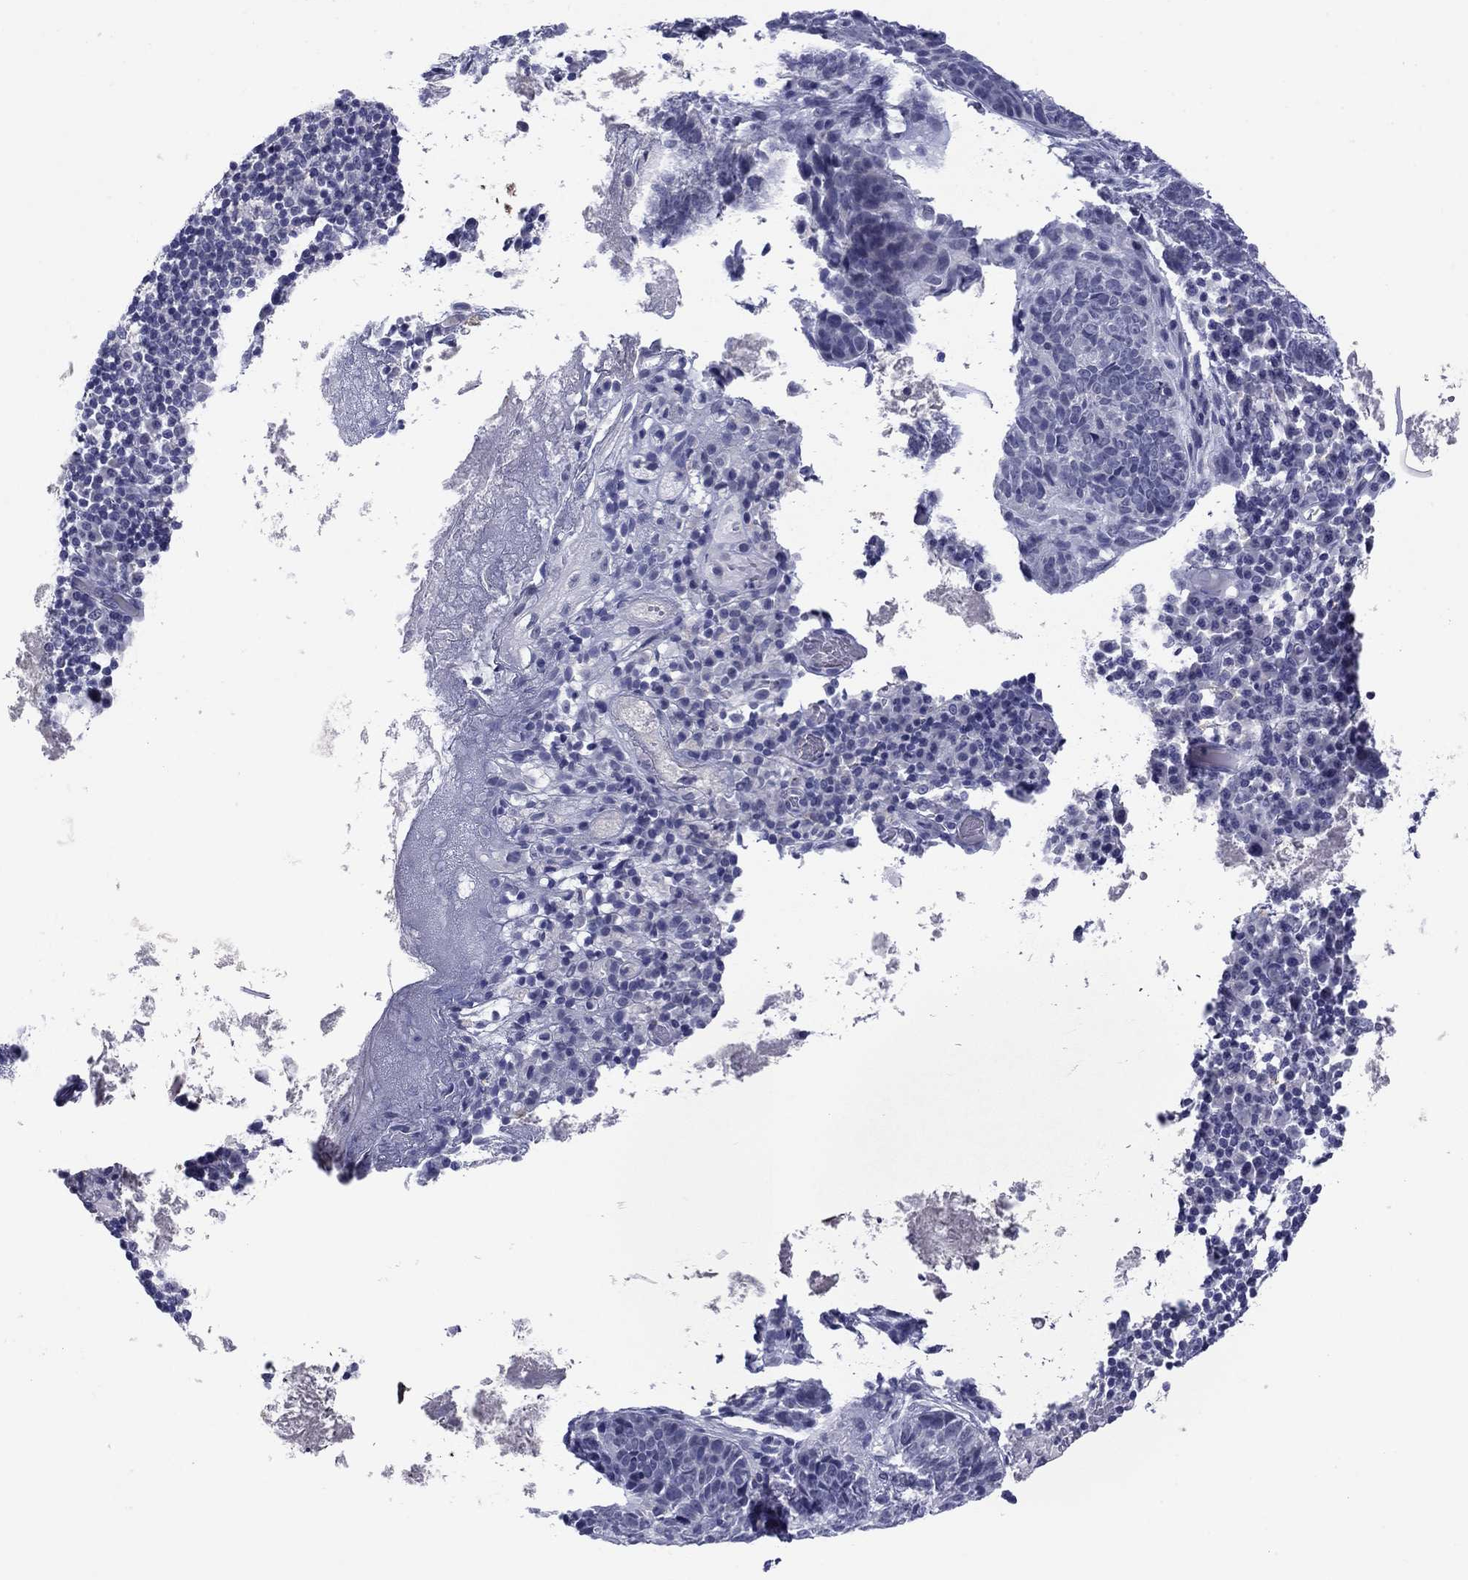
{"staining": {"intensity": "negative", "quantity": "none", "location": "none"}, "tissue": "skin cancer", "cell_type": "Tumor cells", "image_type": "cancer", "snomed": [{"axis": "morphology", "description": "Basal cell carcinoma"}, {"axis": "topography", "description": "Skin"}], "caption": "Immunohistochemical staining of skin basal cell carcinoma displays no significant positivity in tumor cells.", "gene": "TCFL5", "patient": {"sex": "female", "age": 69}}